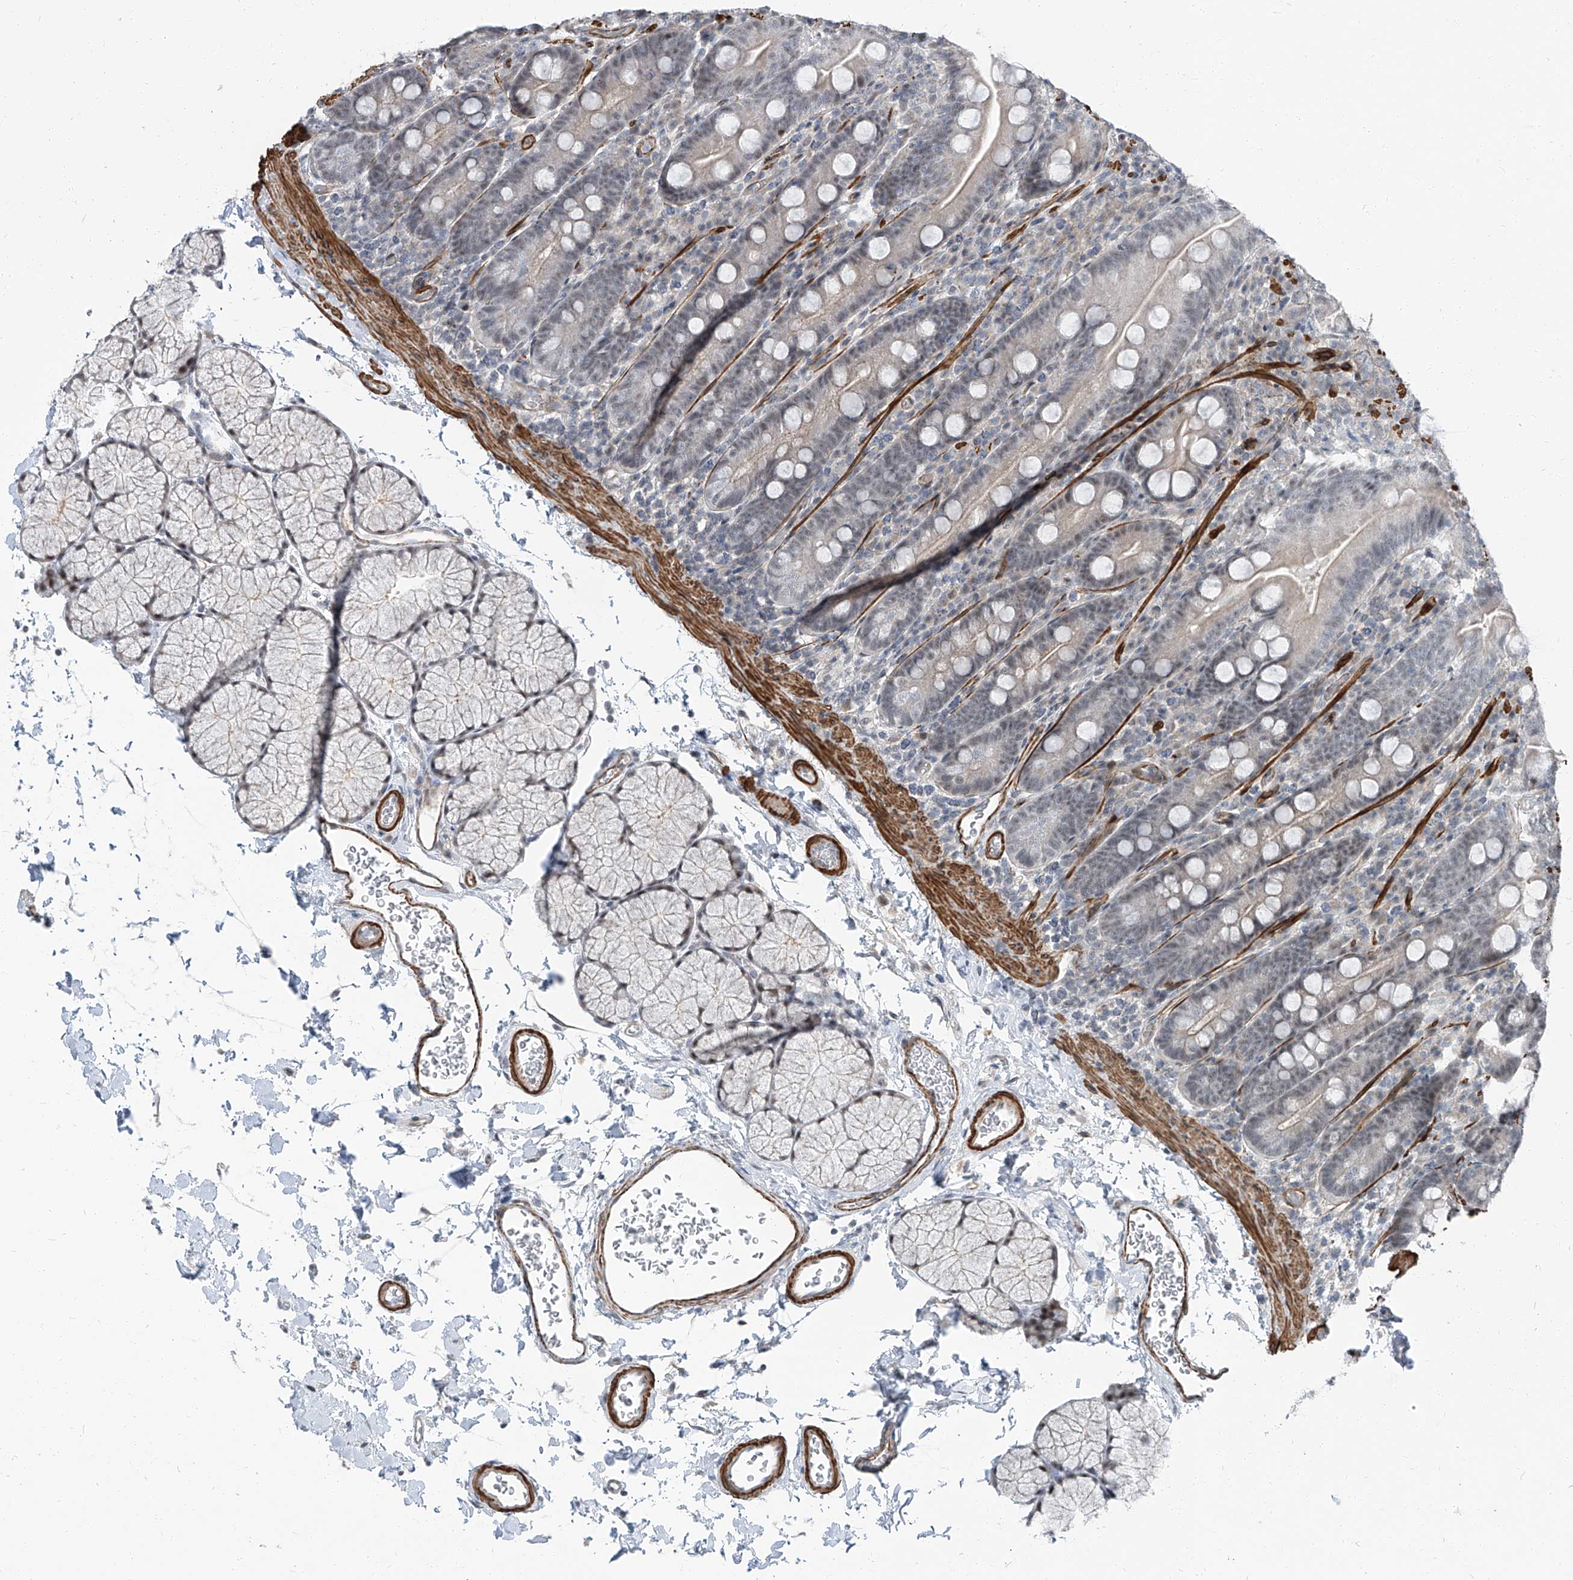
{"staining": {"intensity": "negative", "quantity": "none", "location": "none"}, "tissue": "duodenum", "cell_type": "Glandular cells", "image_type": "normal", "snomed": [{"axis": "morphology", "description": "Normal tissue, NOS"}, {"axis": "topography", "description": "Duodenum"}], "caption": "Duodenum stained for a protein using immunohistochemistry exhibits no positivity glandular cells.", "gene": "TXLNB", "patient": {"sex": "male", "age": 35}}